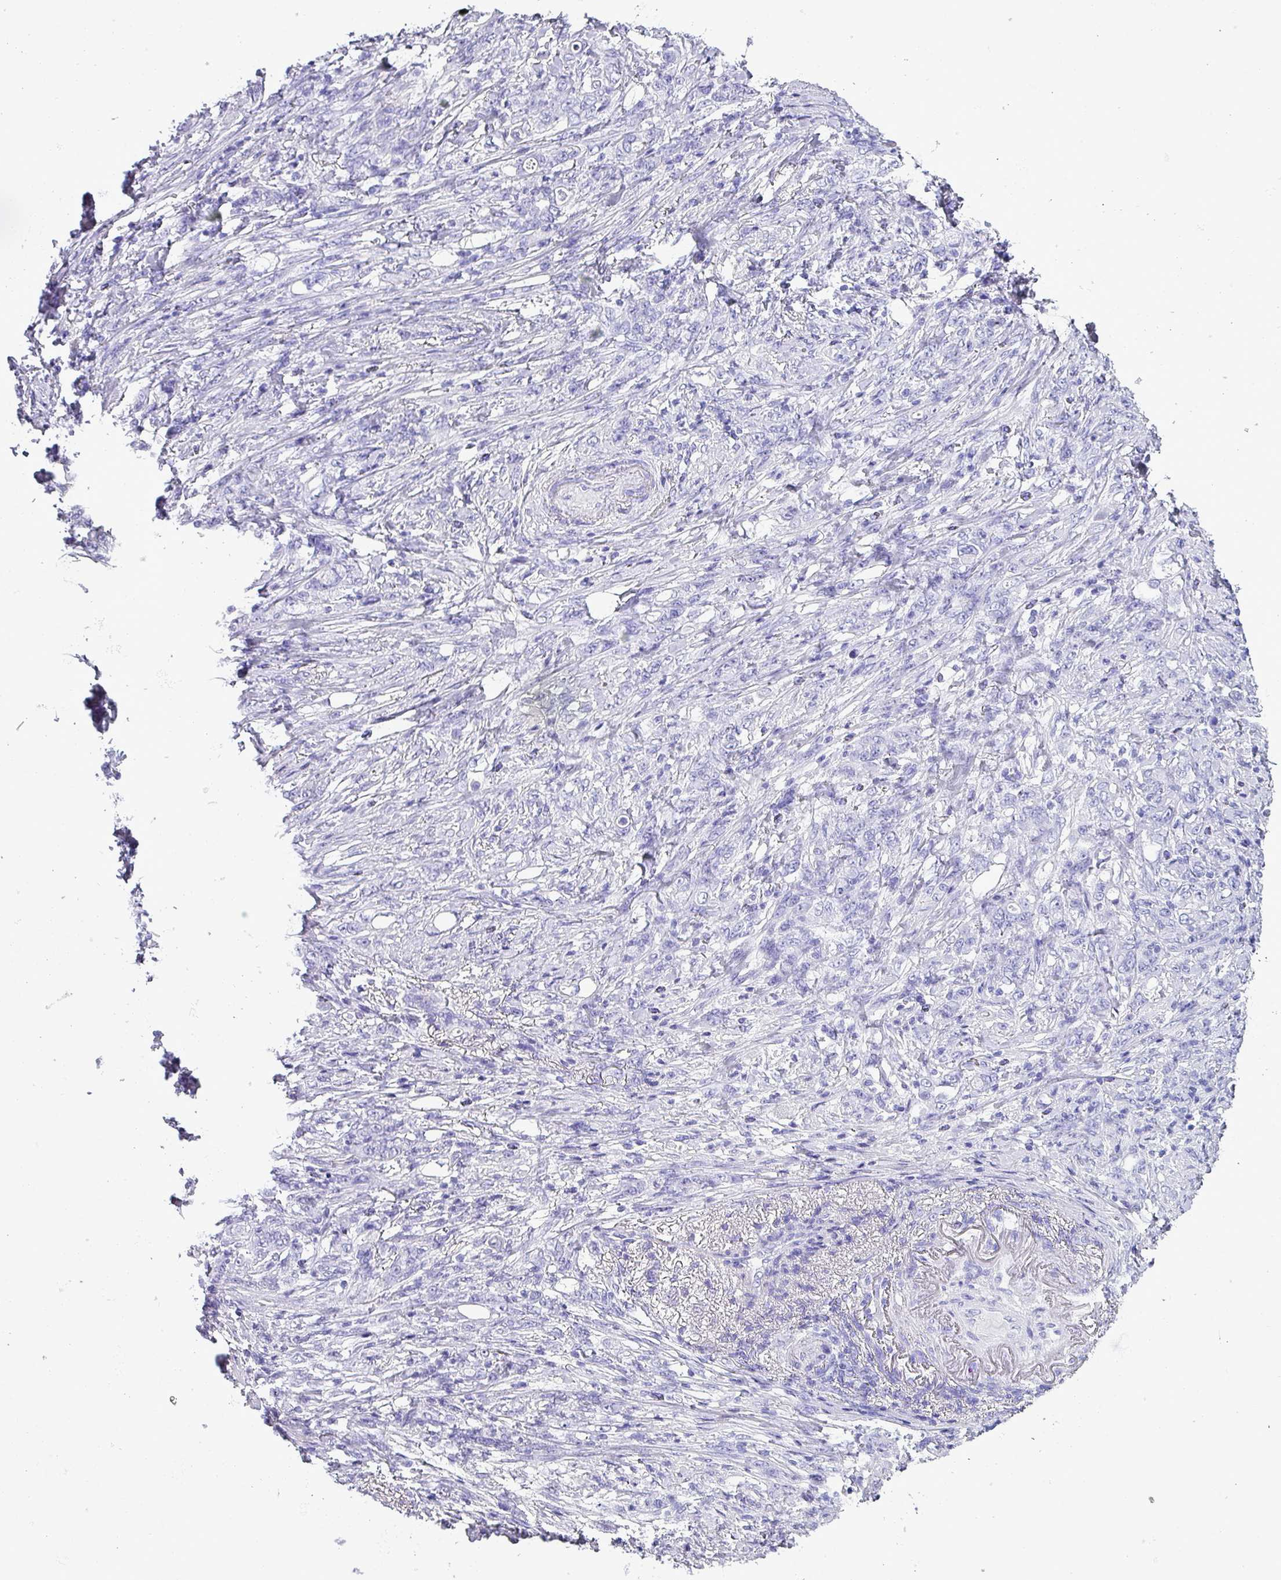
{"staining": {"intensity": "negative", "quantity": "none", "location": "none"}, "tissue": "stomach cancer", "cell_type": "Tumor cells", "image_type": "cancer", "snomed": [{"axis": "morphology", "description": "Adenocarcinoma, NOS"}, {"axis": "topography", "description": "Stomach"}], "caption": "A micrograph of stomach adenocarcinoma stained for a protein shows no brown staining in tumor cells. (Immunohistochemistry, brightfield microscopy, high magnification).", "gene": "KRT6C", "patient": {"sex": "female", "age": 79}}